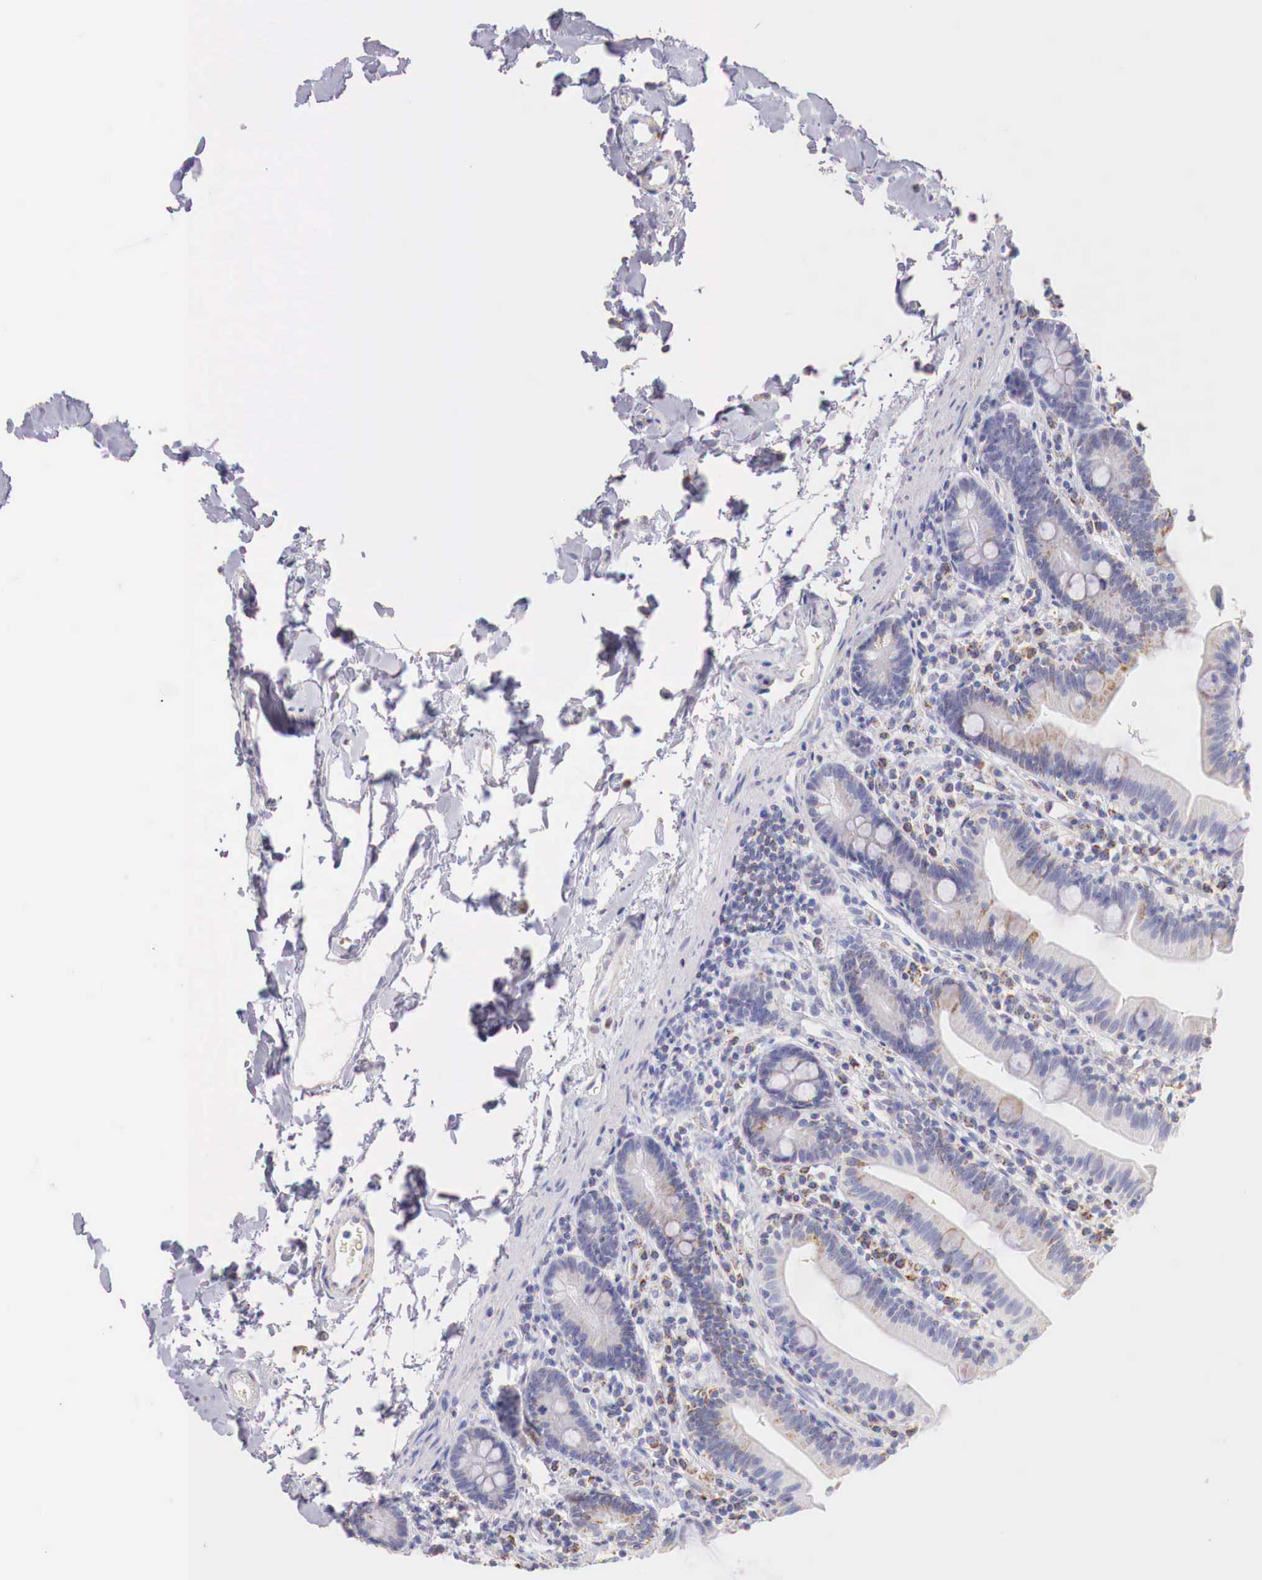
{"staining": {"intensity": "weak", "quantity": ">75%", "location": "cytoplasmic/membranous"}, "tissue": "duodenum", "cell_type": "Glandular cells", "image_type": "normal", "snomed": [{"axis": "morphology", "description": "Normal tissue, NOS"}, {"axis": "topography", "description": "Duodenum"}], "caption": "This is an image of IHC staining of normal duodenum, which shows weak expression in the cytoplasmic/membranous of glandular cells.", "gene": "IDH3G", "patient": {"sex": "male", "age": 70}}